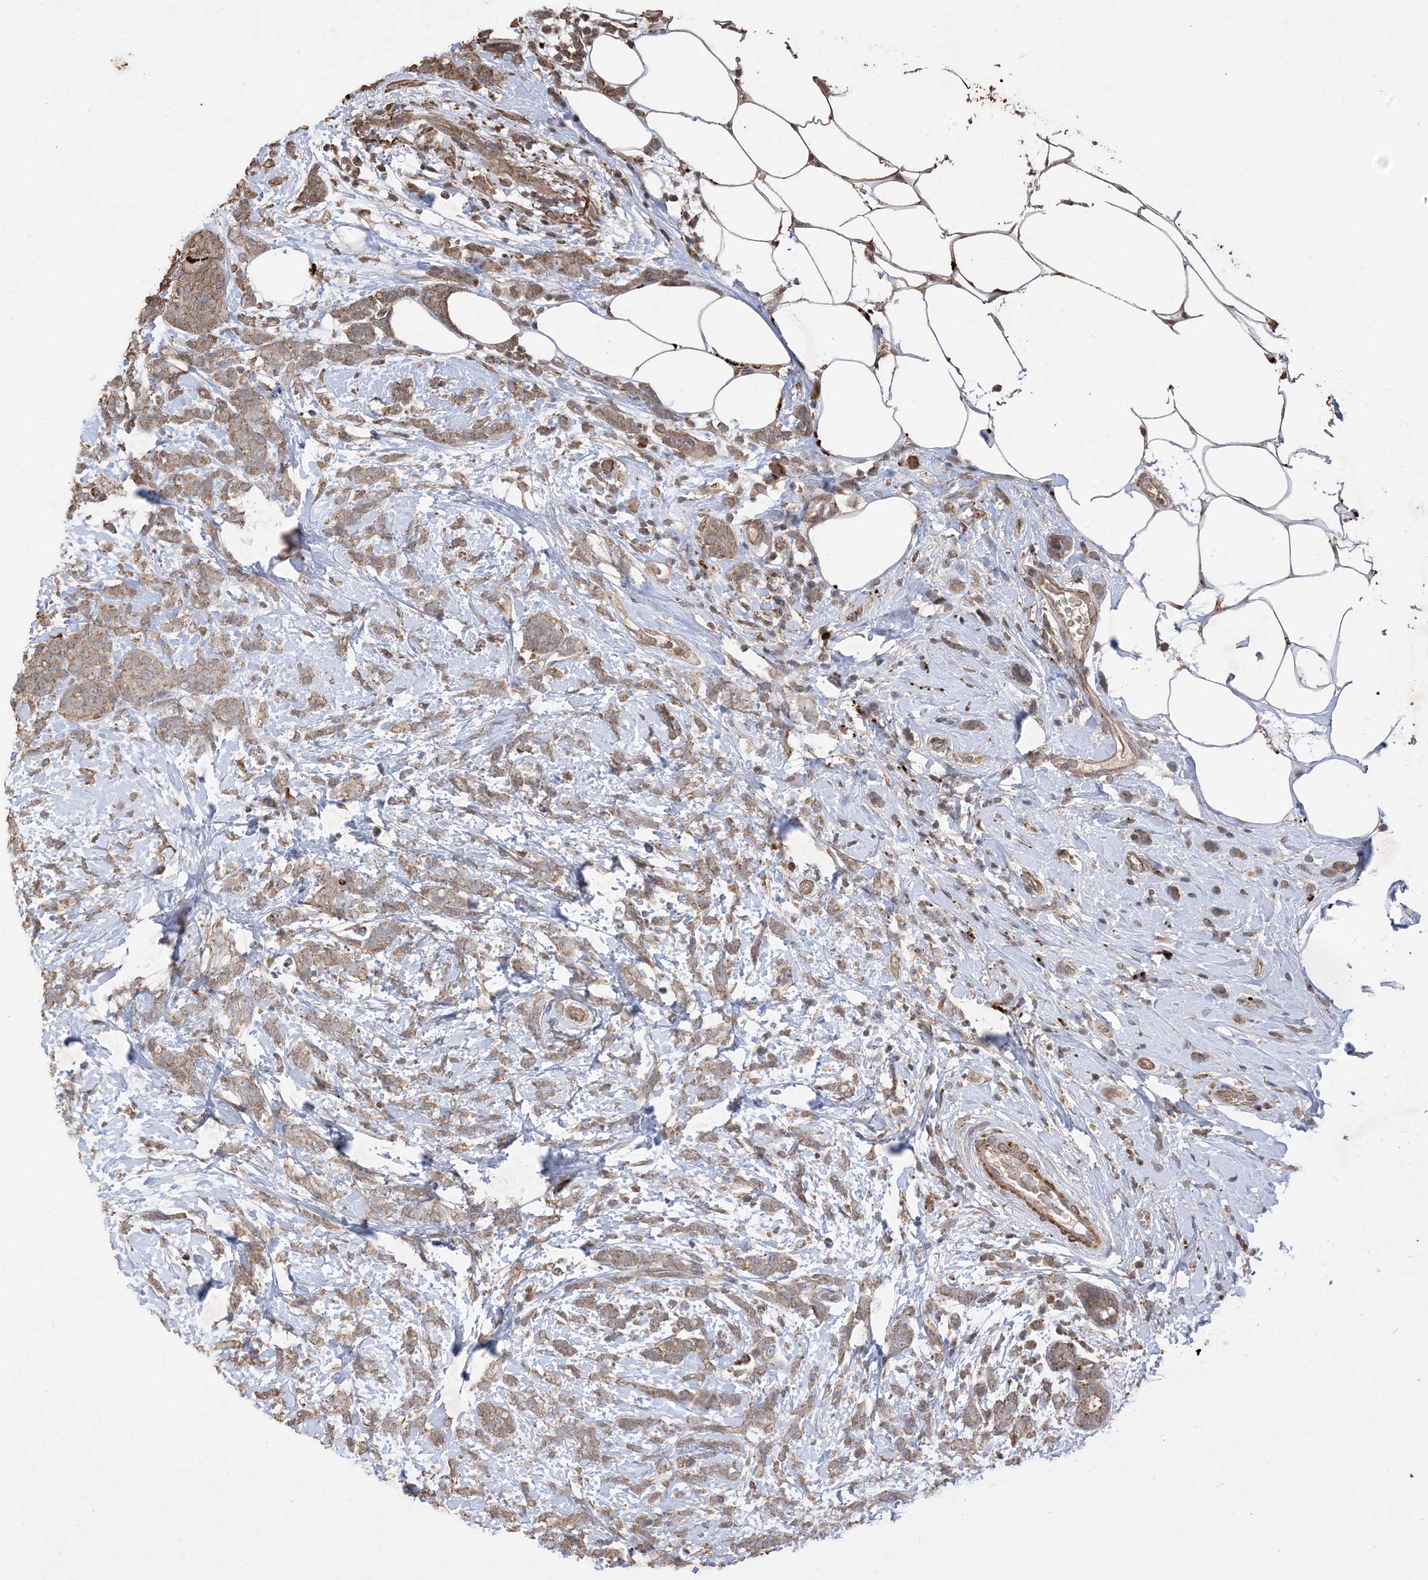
{"staining": {"intensity": "moderate", "quantity": ">75%", "location": "cytoplasmic/membranous"}, "tissue": "breast cancer", "cell_type": "Tumor cells", "image_type": "cancer", "snomed": [{"axis": "morphology", "description": "Lobular carcinoma"}, {"axis": "topography", "description": "Breast"}], "caption": "Immunohistochemical staining of breast cancer (lobular carcinoma) exhibits medium levels of moderate cytoplasmic/membranous expression in about >75% of tumor cells. (Stains: DAB in brown, nuclei in blue, Microscopy: brightfield microscopy at high magnification).", "gene": "HPS4", "patient": {"sex": "female", "age": 58}}